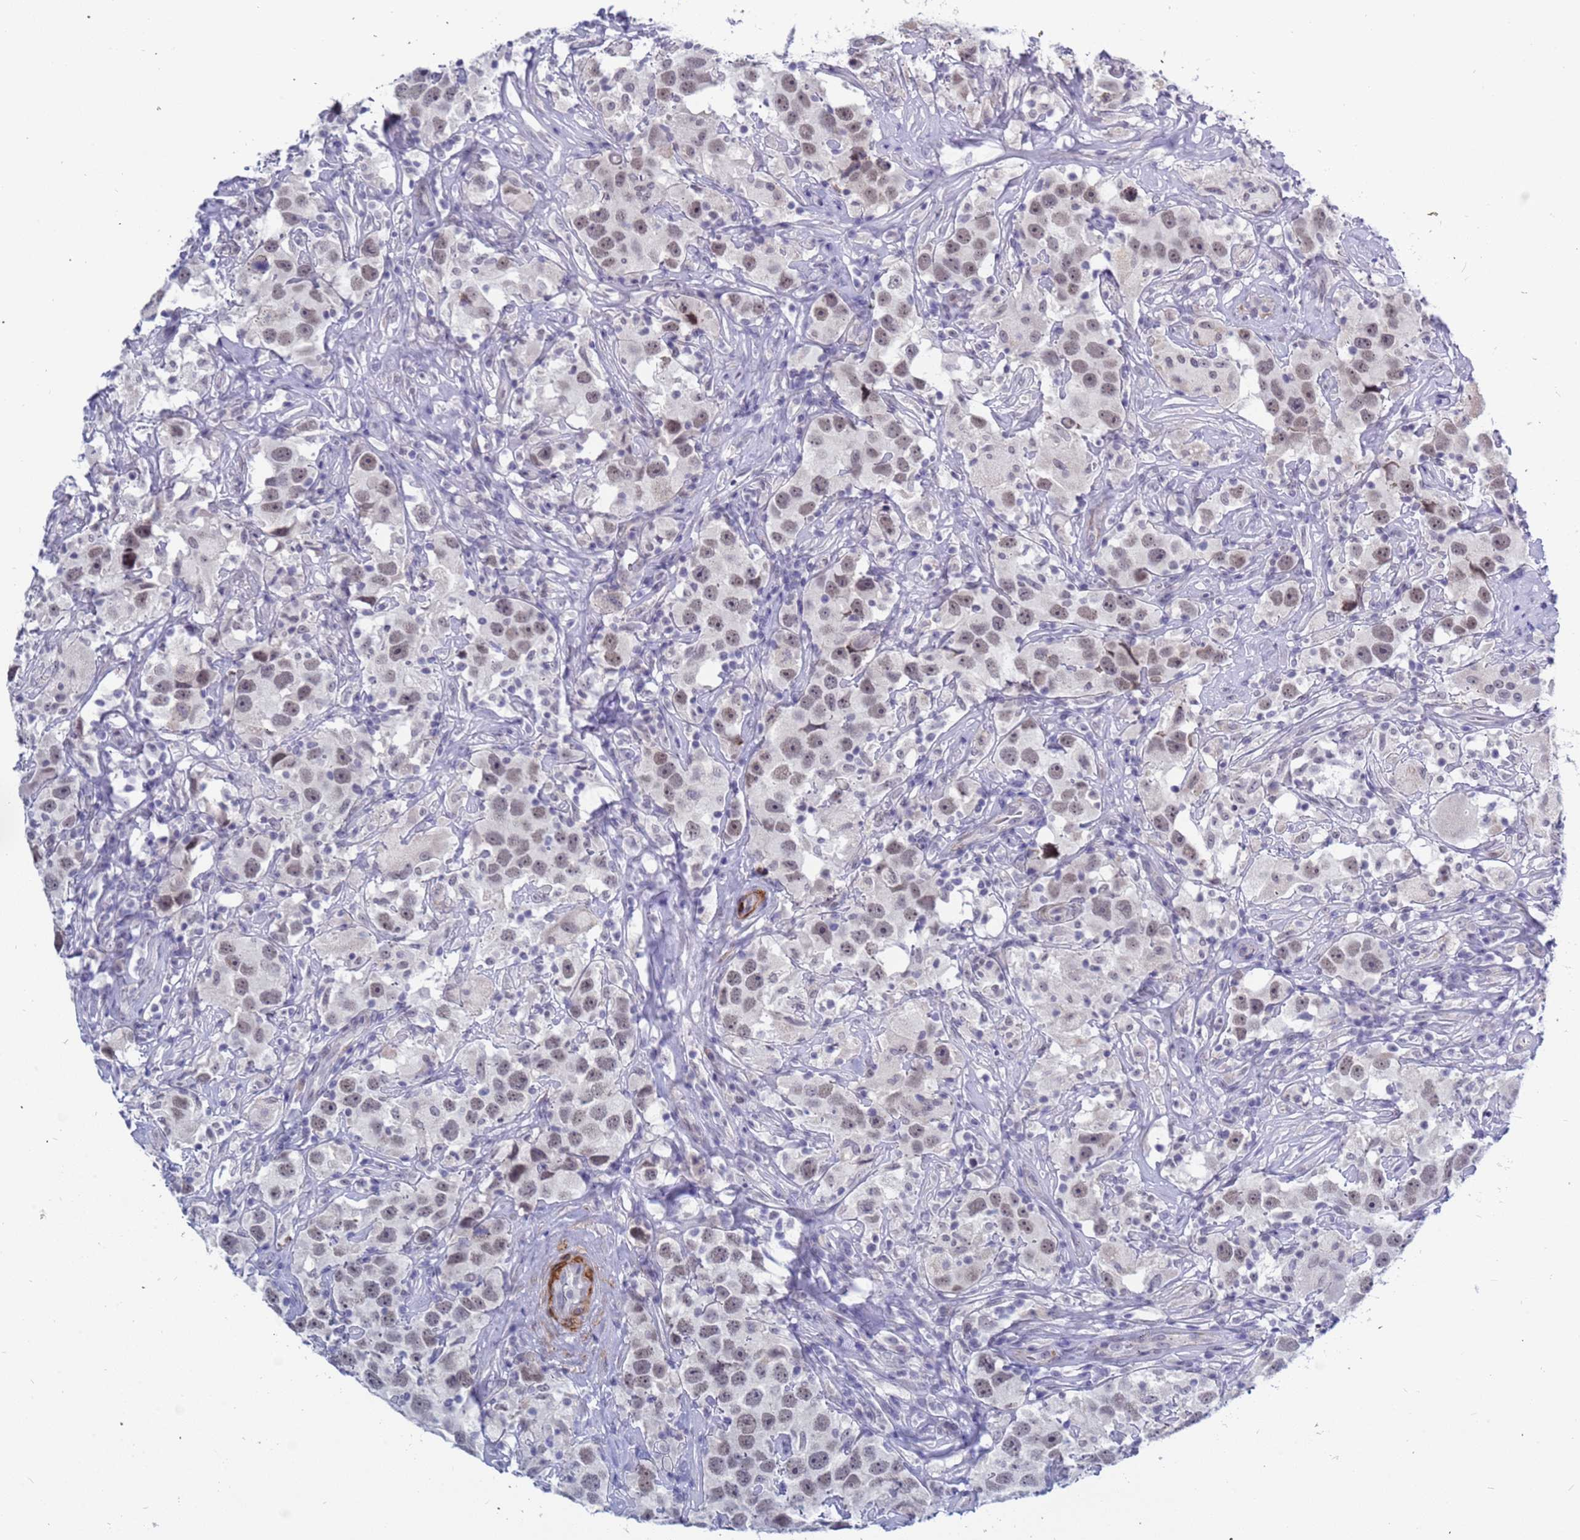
{"staining": {"intensity": "moderate", "quantity": ">75%", "location": "nuclear"}, "tissue": "testis cancer", "cell_type": "Tumor cells", "image_type": "cancer", "snomed": [{"axis": "morphology", "description": "Seminoma, NOS"}, {"axis": "topography", "description": "Testis"}], "caption": "Tumor cells reveal medium levels of moderate nuclear expression in approximately >75% of cells in seminoma (testis).", "gene": "CXorf65", "patient": {"sex": "male", "age": 49}}